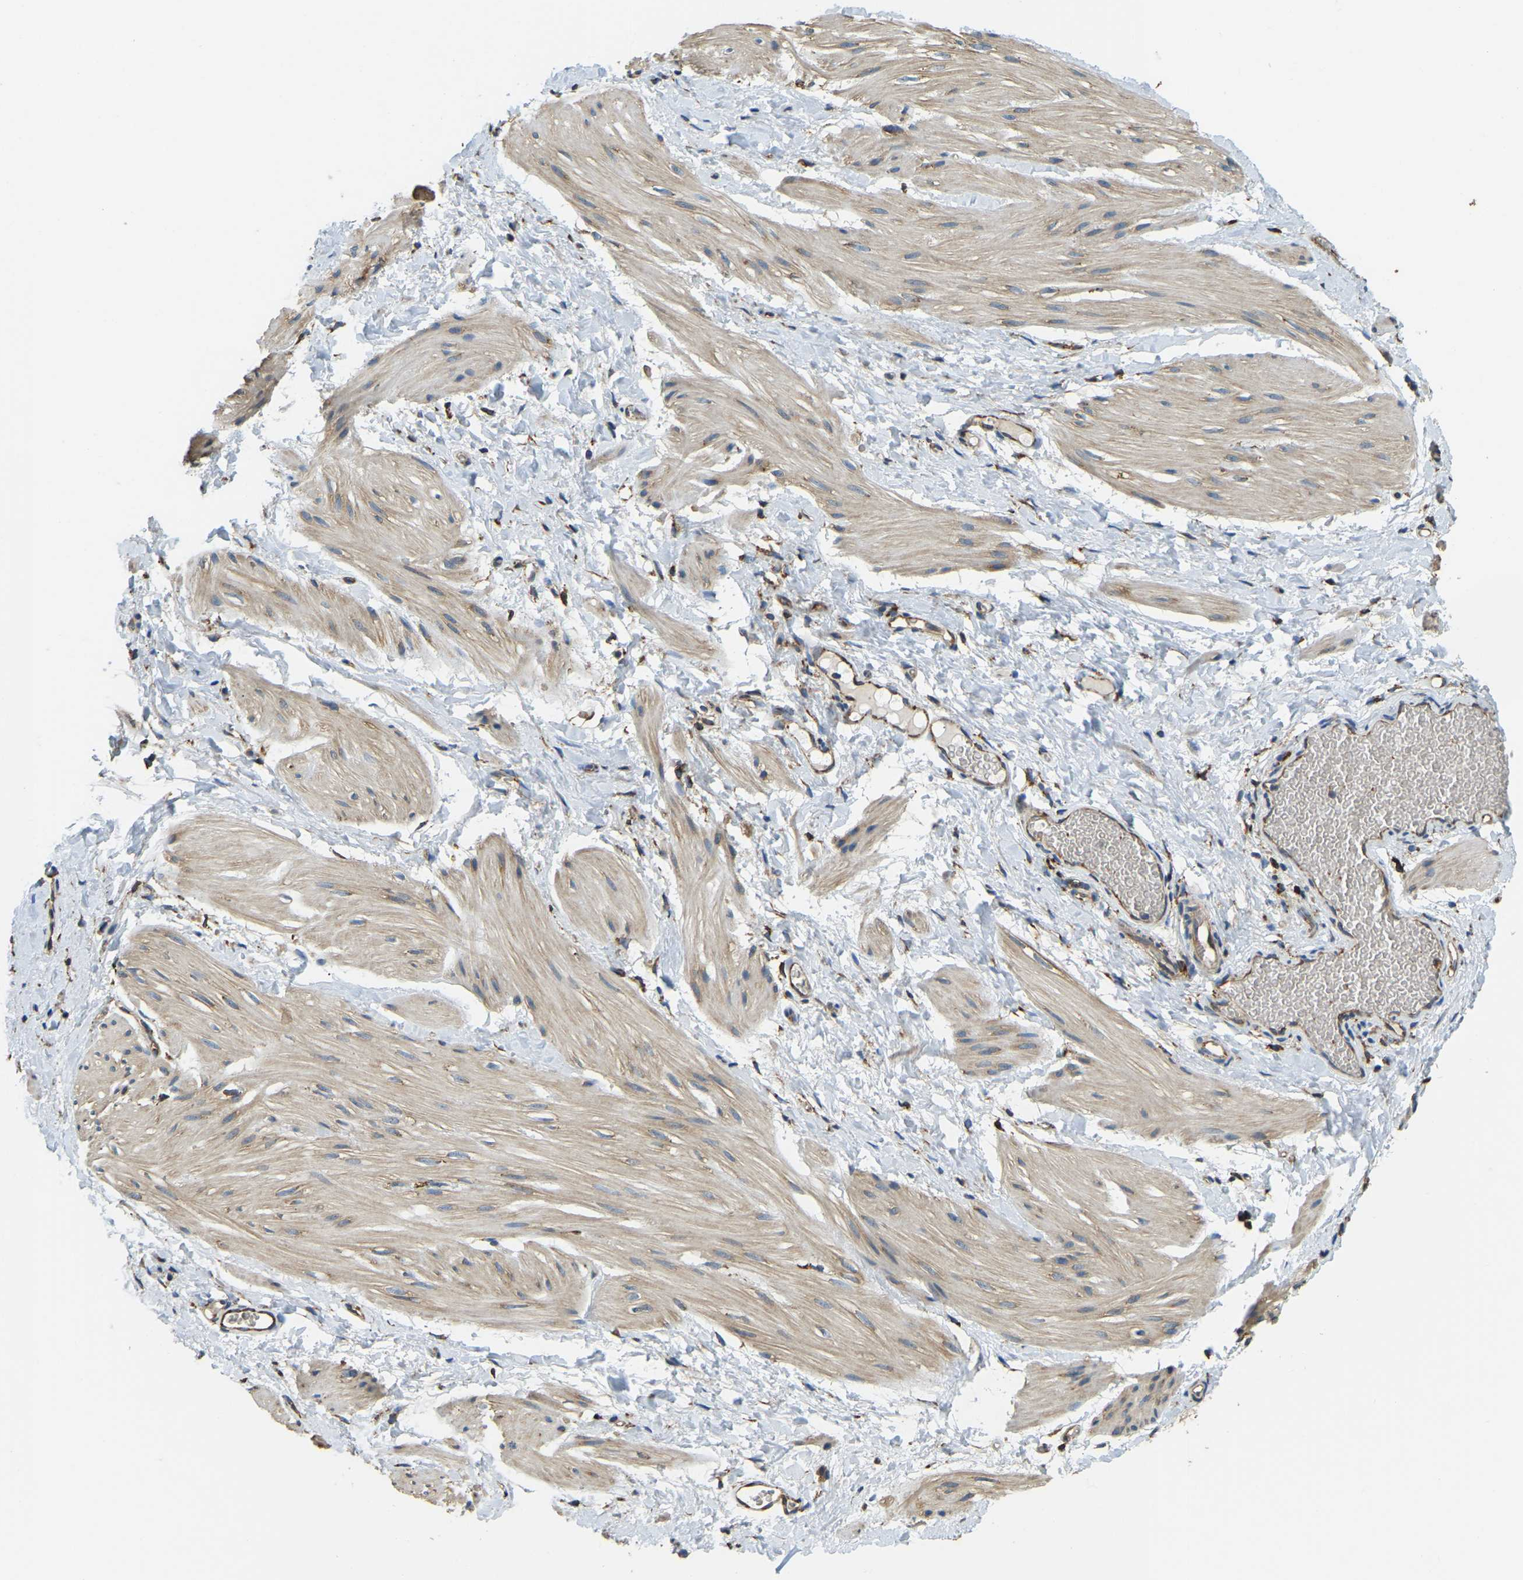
{"staining": {"intensity": "weak", "quantity": ">75%", "location": "cytoplasmic/membranous"}, "tissue": "smooth muscle", "cell_type": "Smooth muscle cells", "image_type": "normal", "snomed": [{"axis": "morphology", "description": "Normal tissue, NOS"}, {"axis": "topography", "description": "Smooth muscle"}], "caption": "An immunohistochemistry micrograph of unremarkable tissue is shown. Protein staining in brown shows weak cytoplasmic/membranous positivity in smooth muscle within smooth muscle cells. The staining was performed using DAB (3,3'-diaminobenzidine) to visualize the protein expression in brown, while the nuclei were stained in blue with hematoxylin (Magnification: 20x).", "gene": "RNF115", "patient": {"sex": "male", "age": 16}}